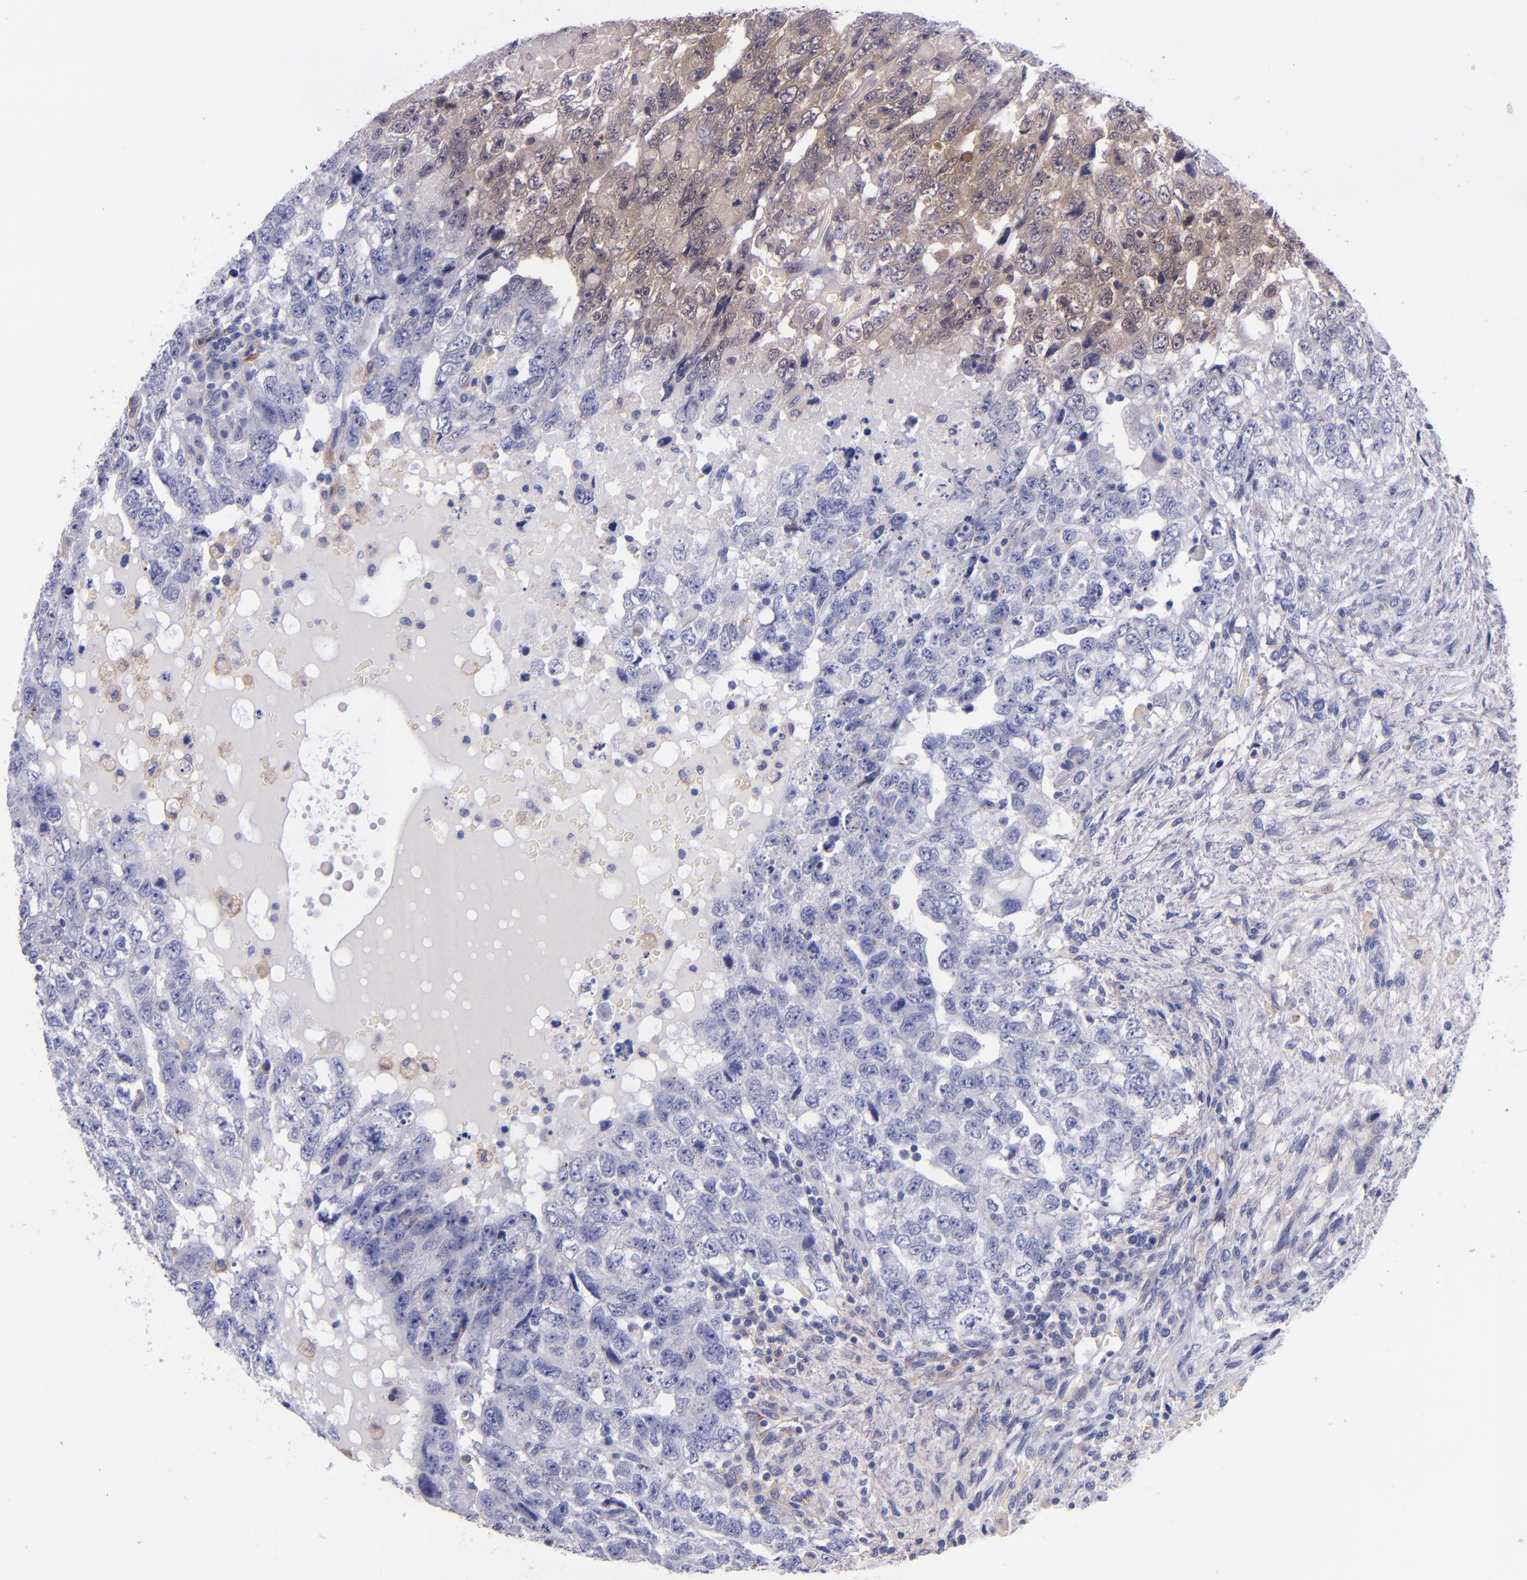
{"staining": {"intensity": "negative", "quantity": "none", "location": "none"}, "tissue": "testis cancer", "cell_type": "Tumor cells", "image_type": "cancer", "snomed": [{"axis": "morphology", "description": "Carcinoma, Embryonal, NOS"}, {"axis": "topography", "description": "Testis"}], "caption": "High magnification brightfield microscopy of testis embryonal carcinoma stained with DAB (3,3'-diaminobenzidine) (brown) and counterstained with hematoxylin (blue): tumor cells show no significant expression.", "gene": "IVL", "patient": {"sex": "male", "age": 36}}